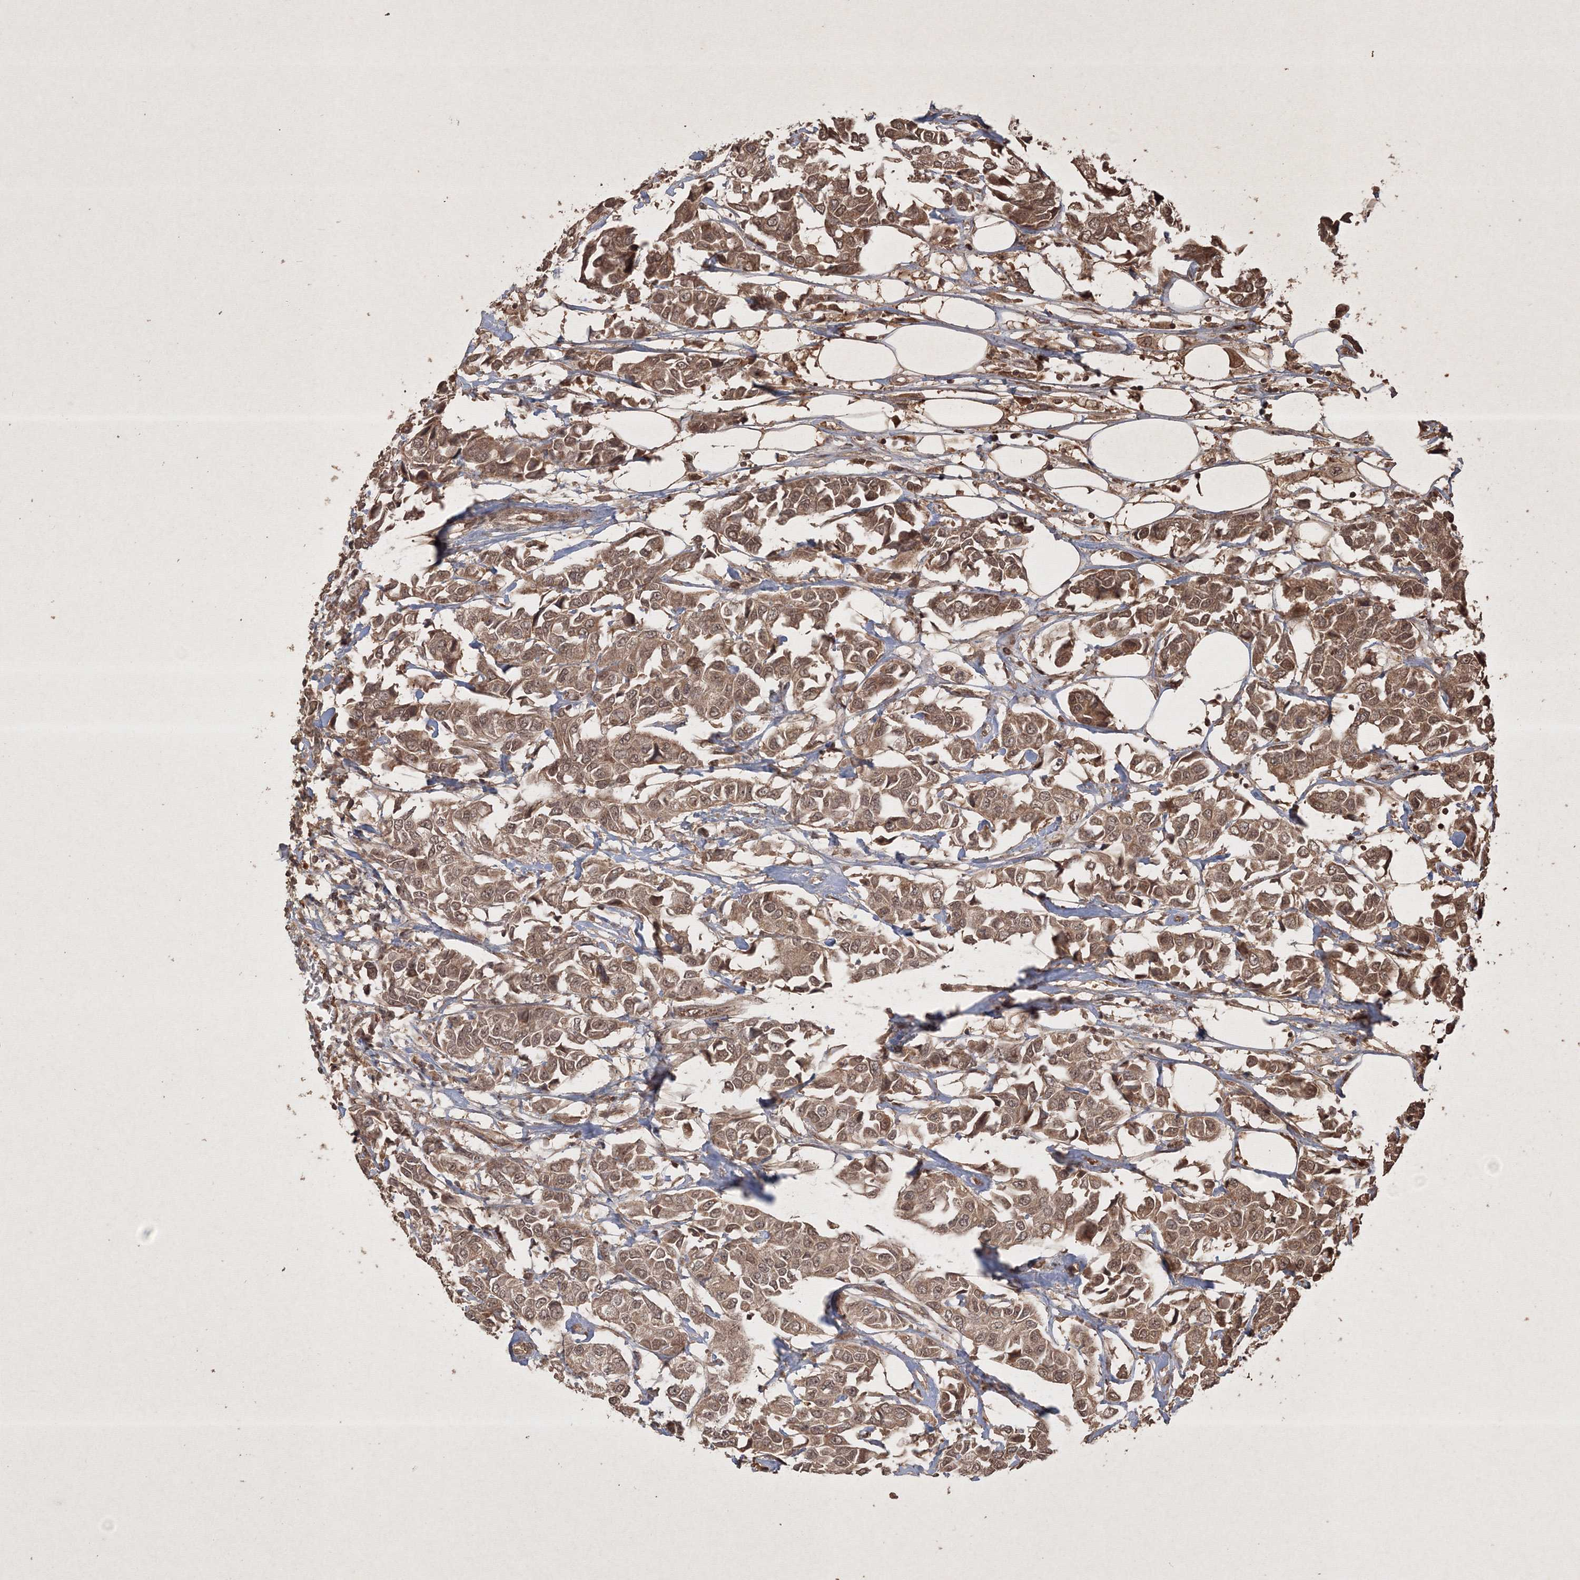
{"staining": {"intensity": "moderate", "quantity": ">75%", "location": "cytoplasmic/membranous,nuclear"}, "tissue": "breast cancer", "cell_type": "Tumor cells", "image_type": "cancer", "snomed": [{"axis": "morphology", "description": "Duct carcinoma"}, {"axis": "topography", "description": "Breast"}], "caption": "Immunohistochemical staining of human breast cancer (intraductal carcinoma) demonstrates medium levels of moderate cytoplasmic/membranous and nuclear protein expression in approximately >75% of tumor cells.", "gene": "PELI3", "patient": {"sex": "female", "age": 80}}